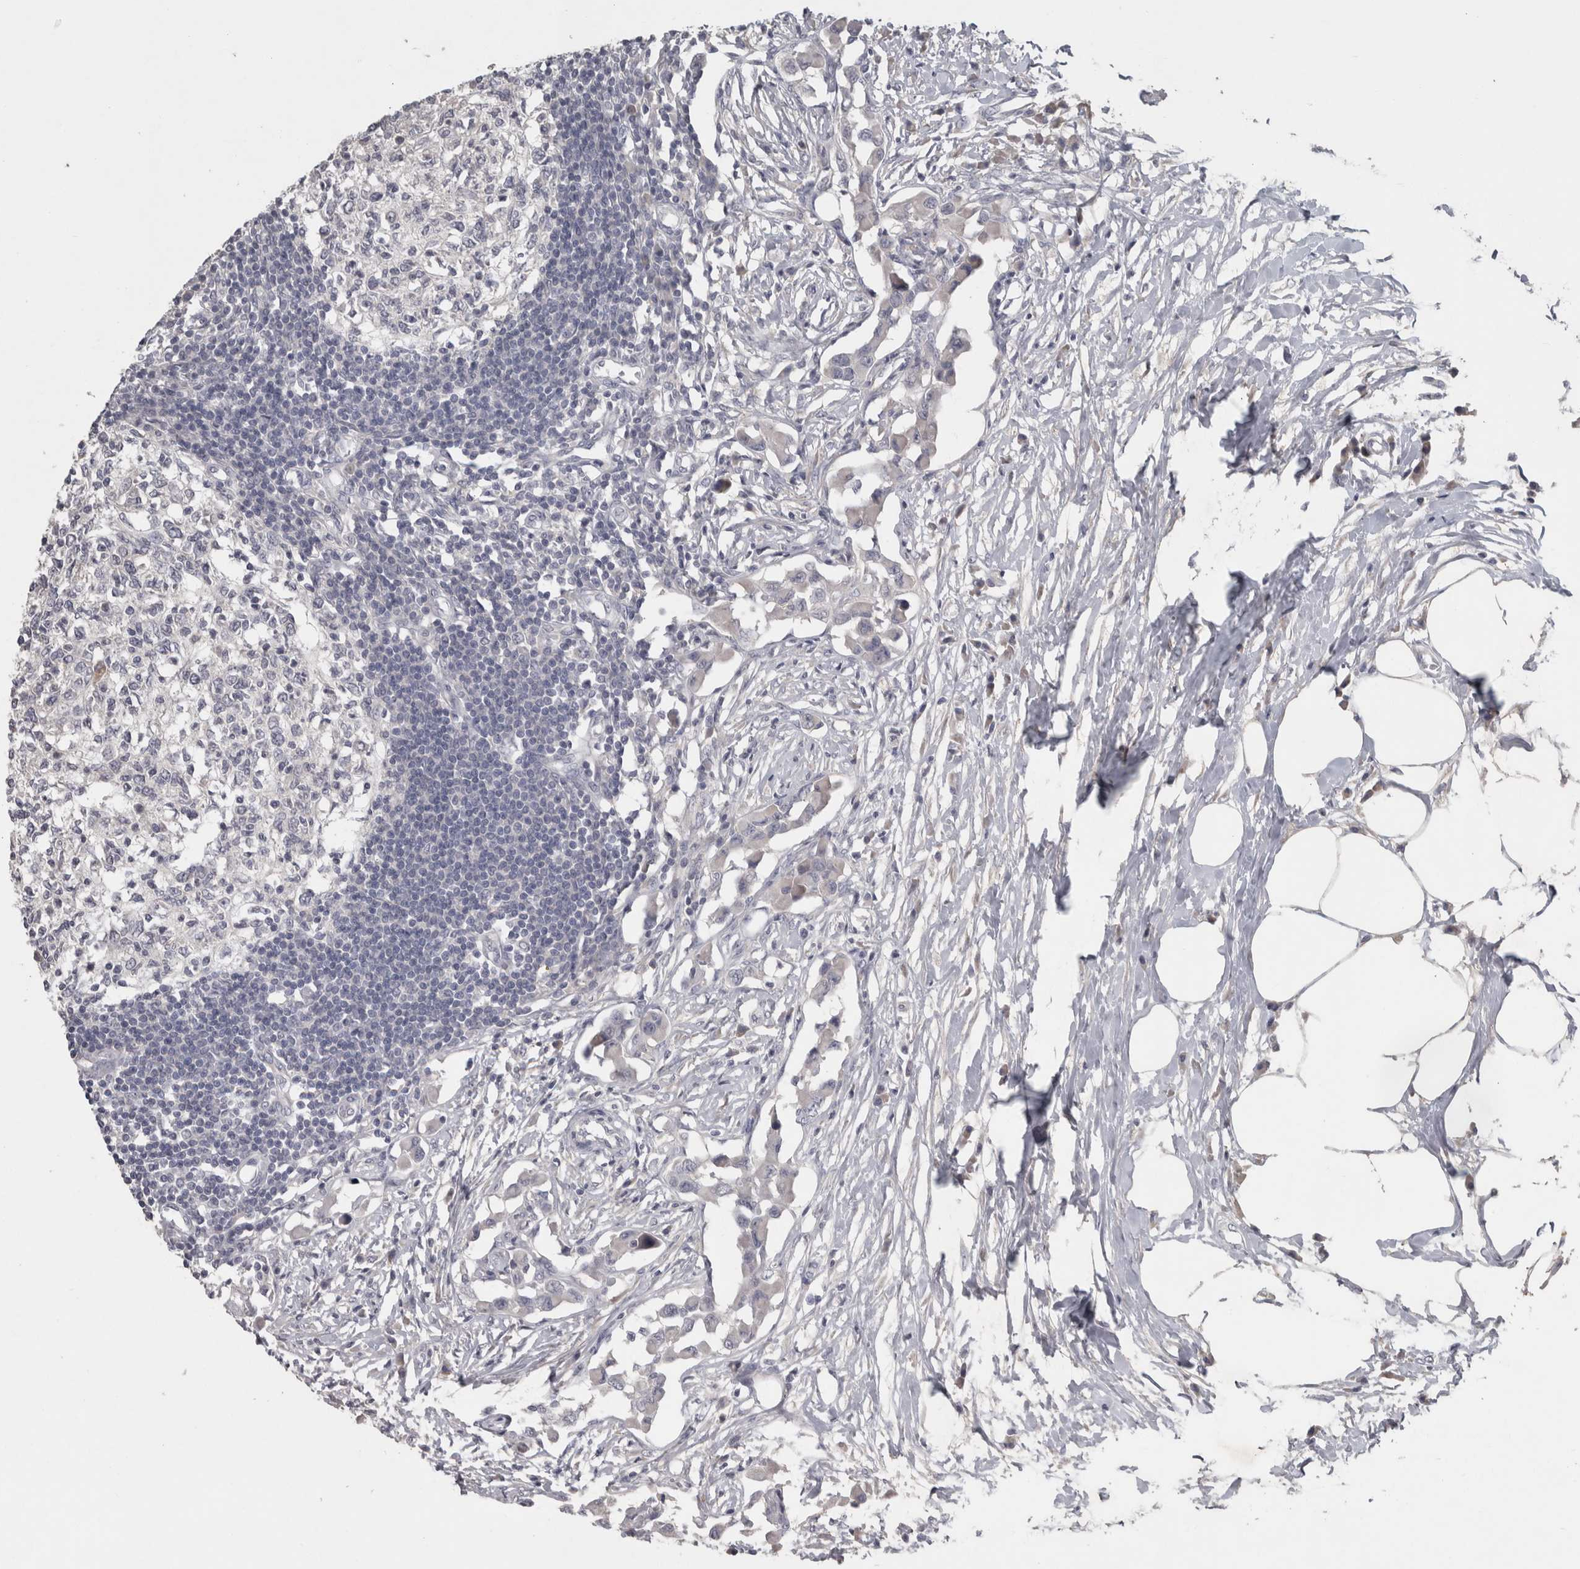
{"staining": {"intensity": "negative", "quantity": "none", "location": "none"}, "tissue": "lymph node", "cell_type": "Germinal center cells", "image_type": "normal", "snomed": [{"axis": "morphology", "description": "Normal tissue, NOS"}, {"axis": "morphology", "description": "Malignant melanoma, Metastatic site"}, {"axis": "topography", "description": "Lymph node"}], "caption": "Image shows no protein staining in germinal center cells of normal lymph node. Nuclei are stained in blue.", "gene": "SLC22A11", "patient": {"sex": "male", "age": 41}}